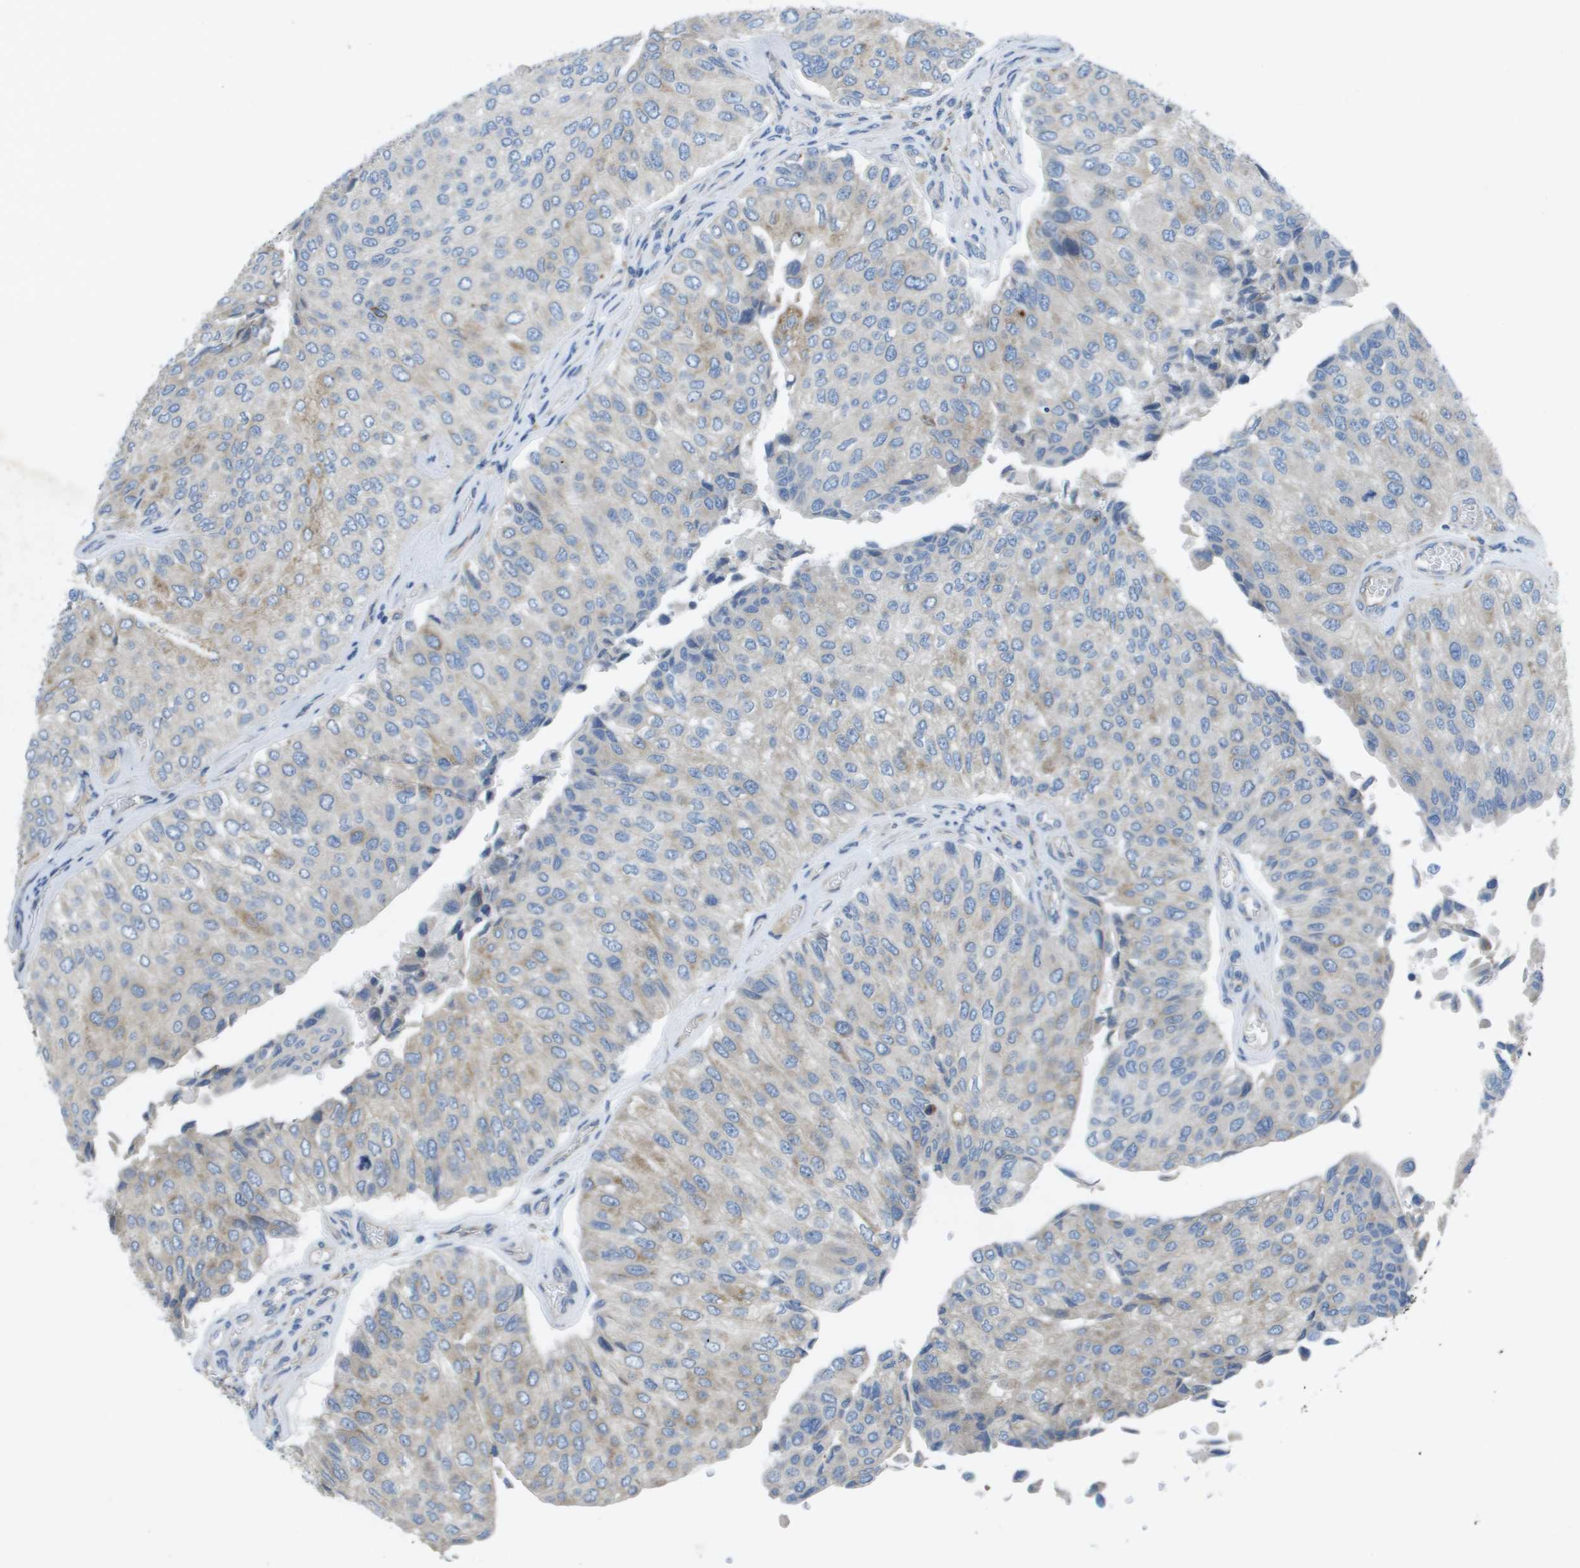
{"staining": {"intensity": "weak", "quantity": "<25%", "location": "cytoplasmic/membranous"}, "tissue": "urothelial cancer", "cell_type": "Tumor cells", "image_type": "cancer", "snomed": [{"axis": "morphology", "description": "Urothelial carcinoma, High grade"}, {"axis": "topography", "description": "Kidney"}, {"axis": "topography", "description": "Urinary bladder"}], "caption": "Immunohistochemistry (IHC) of urothelial cancer exhibits no expression in tumor cells.", "gene": "CLCN2", "patient": {"sex": "male", "age": 77}}